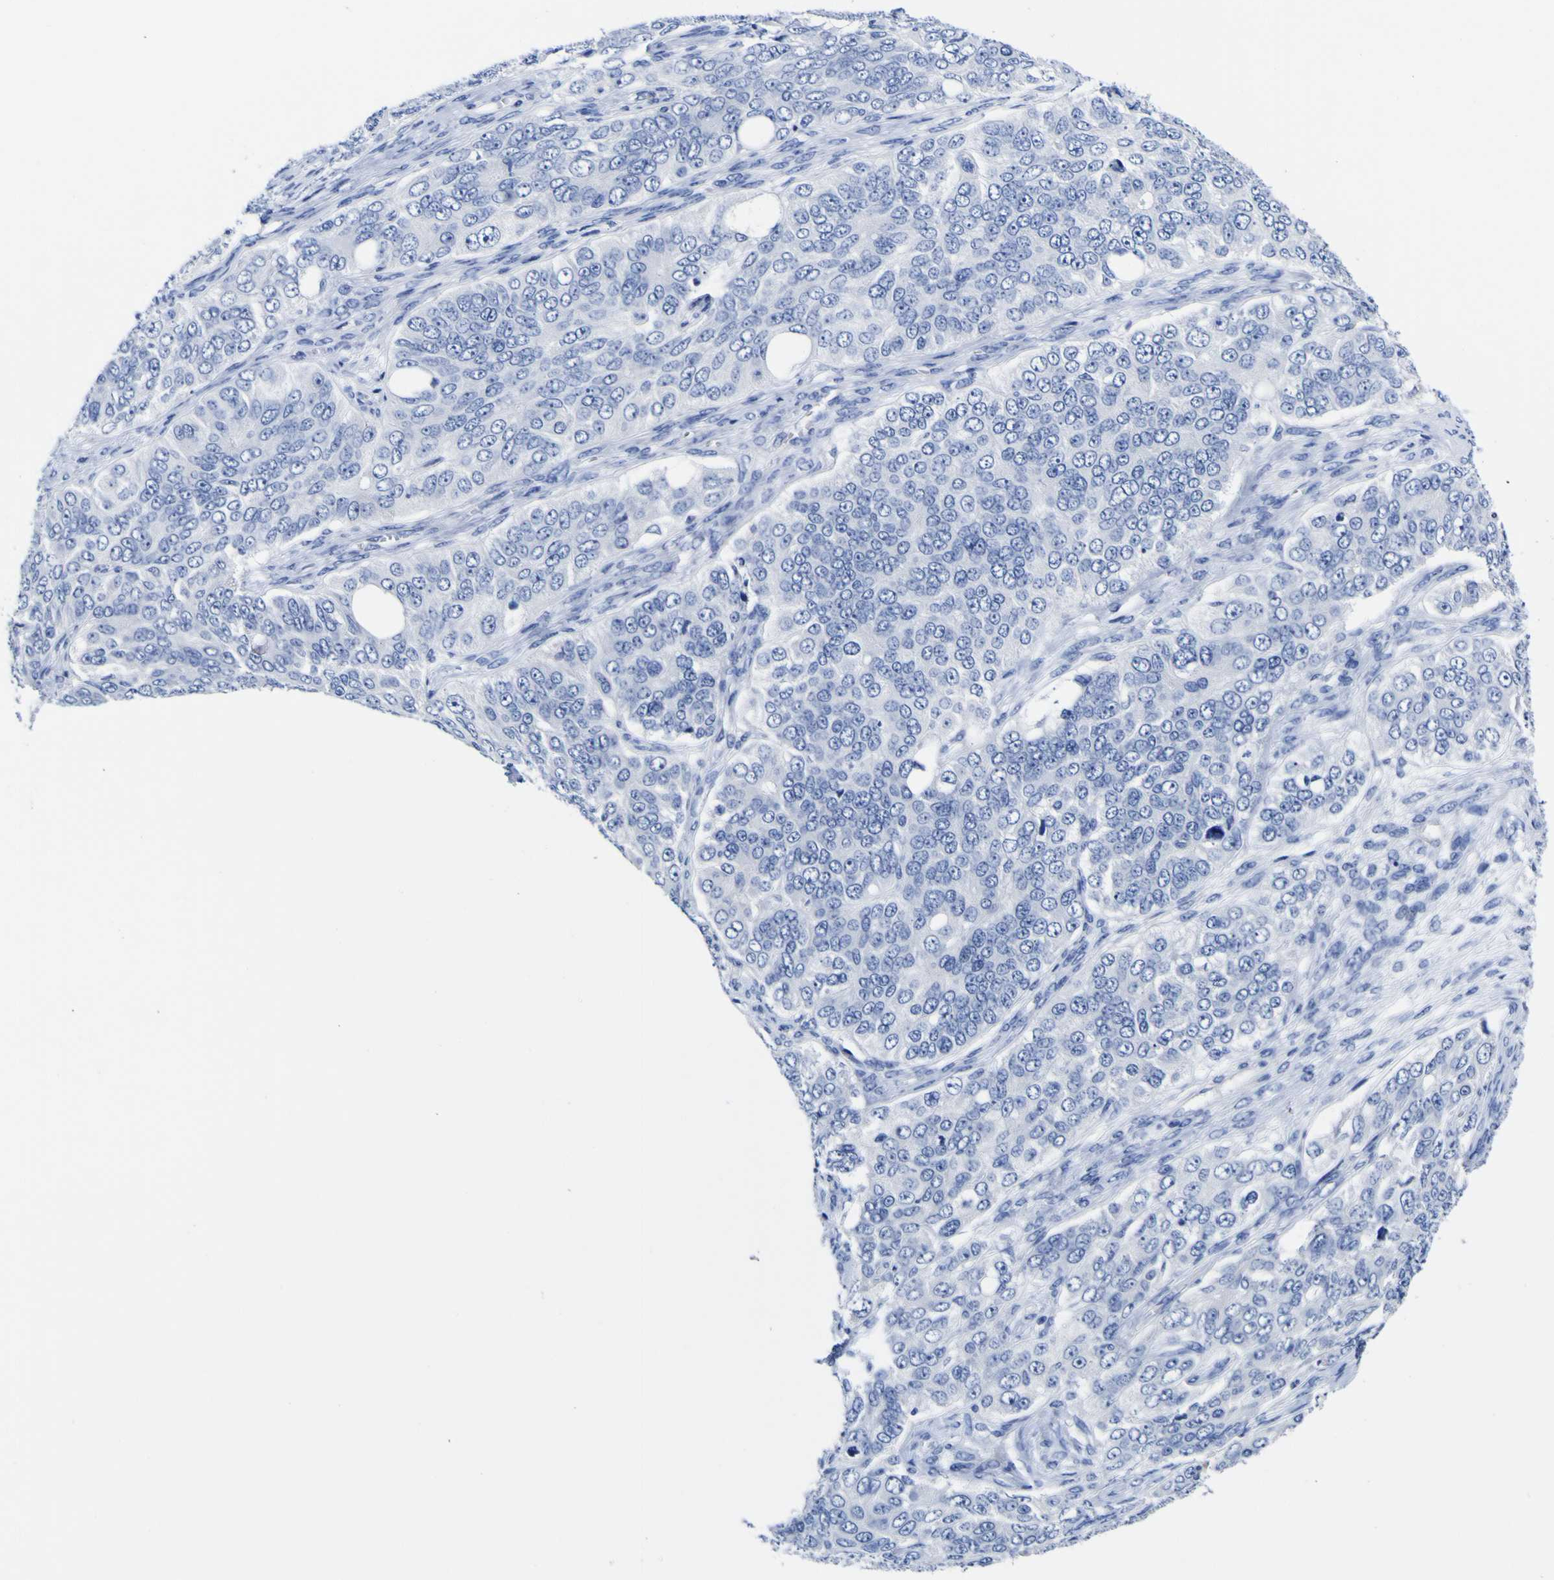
{"staining": {"intensity": "negative", "quantity": "none", "location": "none"}, "tissue": "ovarian cancer", "cell_type": "Tumor cells", "image_type": "cancer", "snomed": [{"axis": "morphology", "description": "Carcinoma, endometroid"}, {"axis": "topography", "description": "Ovary"}], "caption": "Endometroid carcinoma (ovarian) was stained to show a protein in brown. There is no significant expression in tumor cells.", "gene": "HLA-DQA1", "patient": {"sex": "female", "age": 51}}